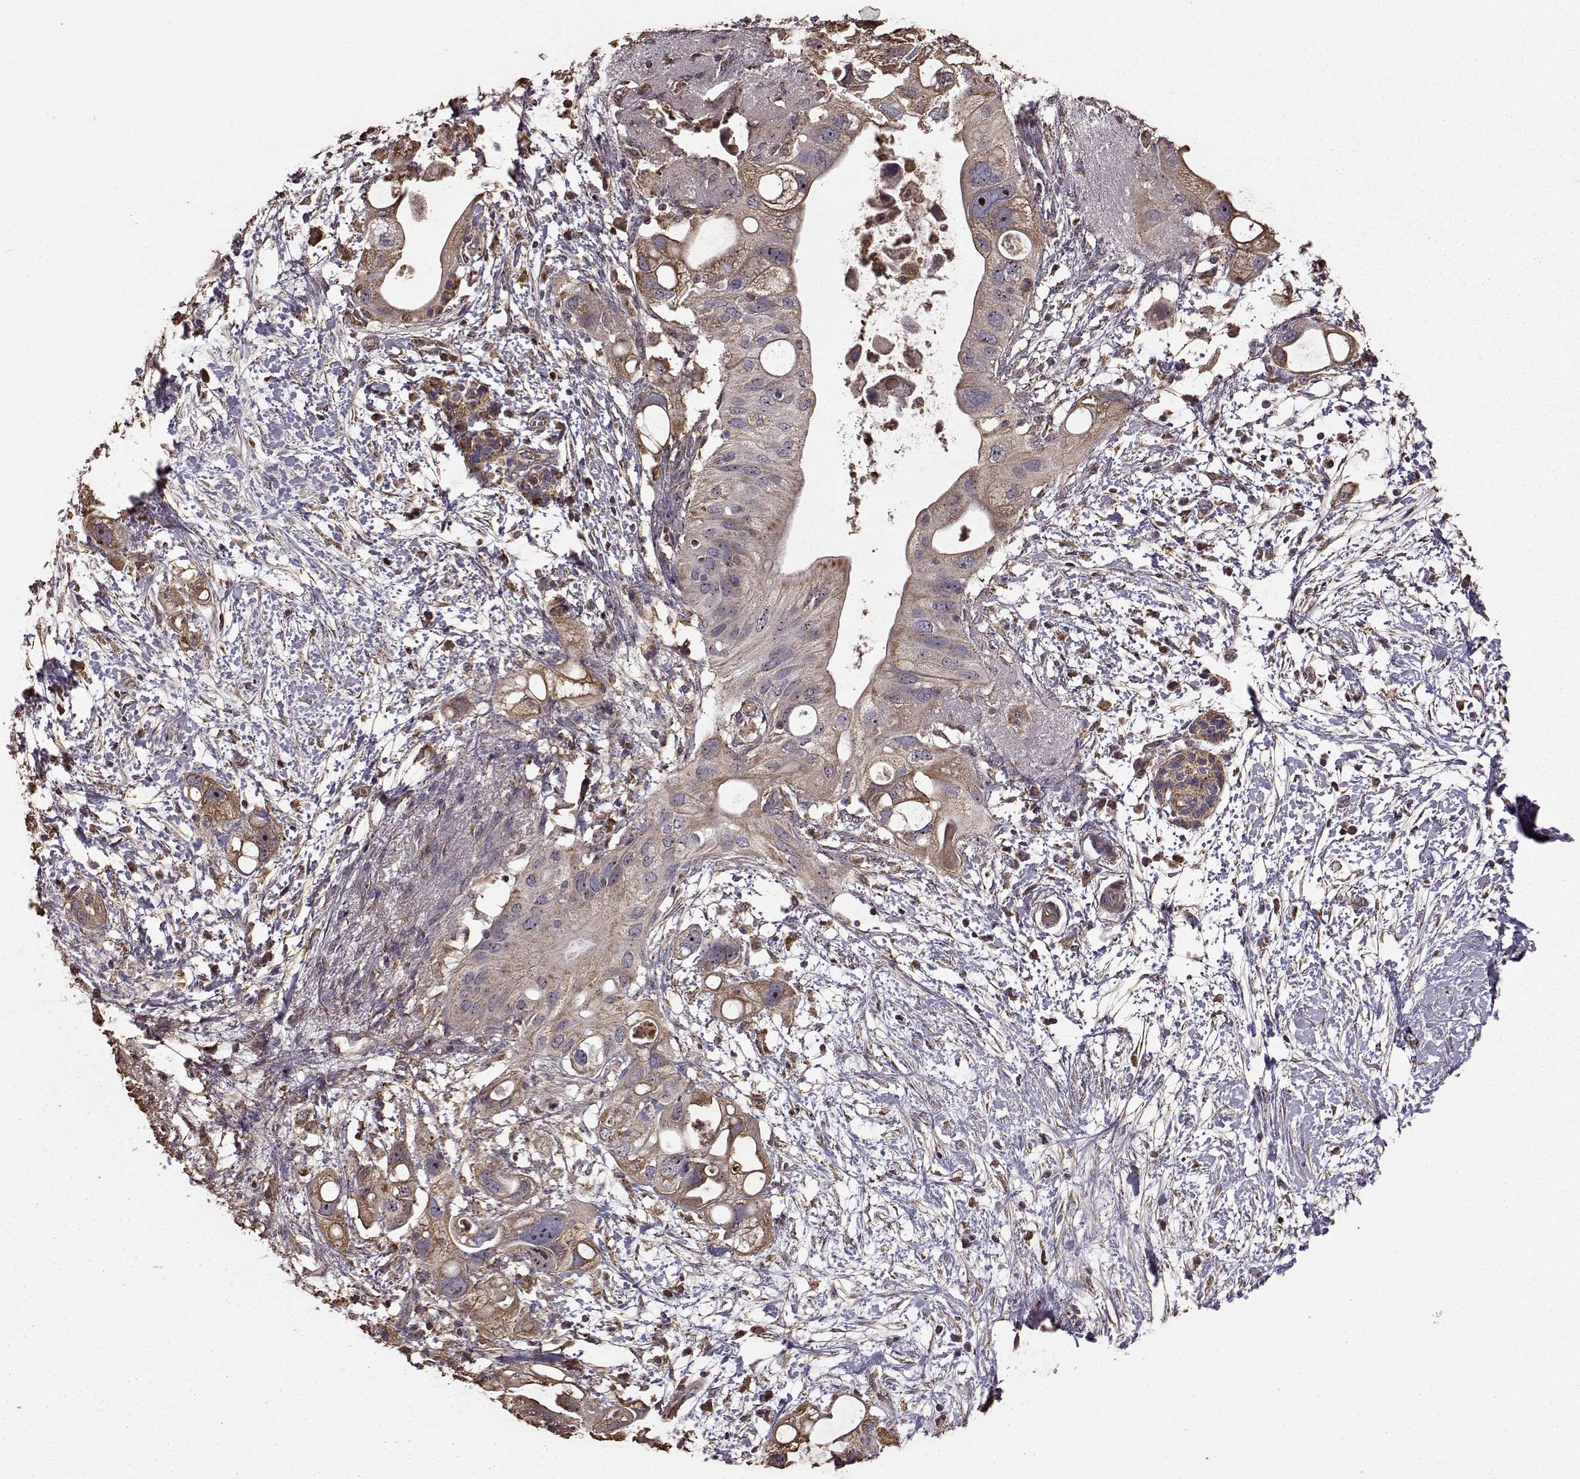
{"staining": {"intensity": "weak", "quantity": ">75%", "location": "cytoplasmic/membranous"}, "tissue": "pancreatic cancer", "cell_type": "Tumor cells", "image_type": "cancer", "snomed": [{"axis": "morphology", "description": "Adenocarcinoma, NOS"}, {"axis": "topography", "description": "Pancreas"}], "caption": "IHC image of neoplastic tissue: pancreatic adenocarcinoma stained using IHC demonstrates low levels of weak protein expression localized specifically in the cytoplasmic/membranous of tumor cells, appearing as a cytoplasmic/membranous brown color.", "gene": "PTGES2", "patient": {"sex": "female", "age": 72}}